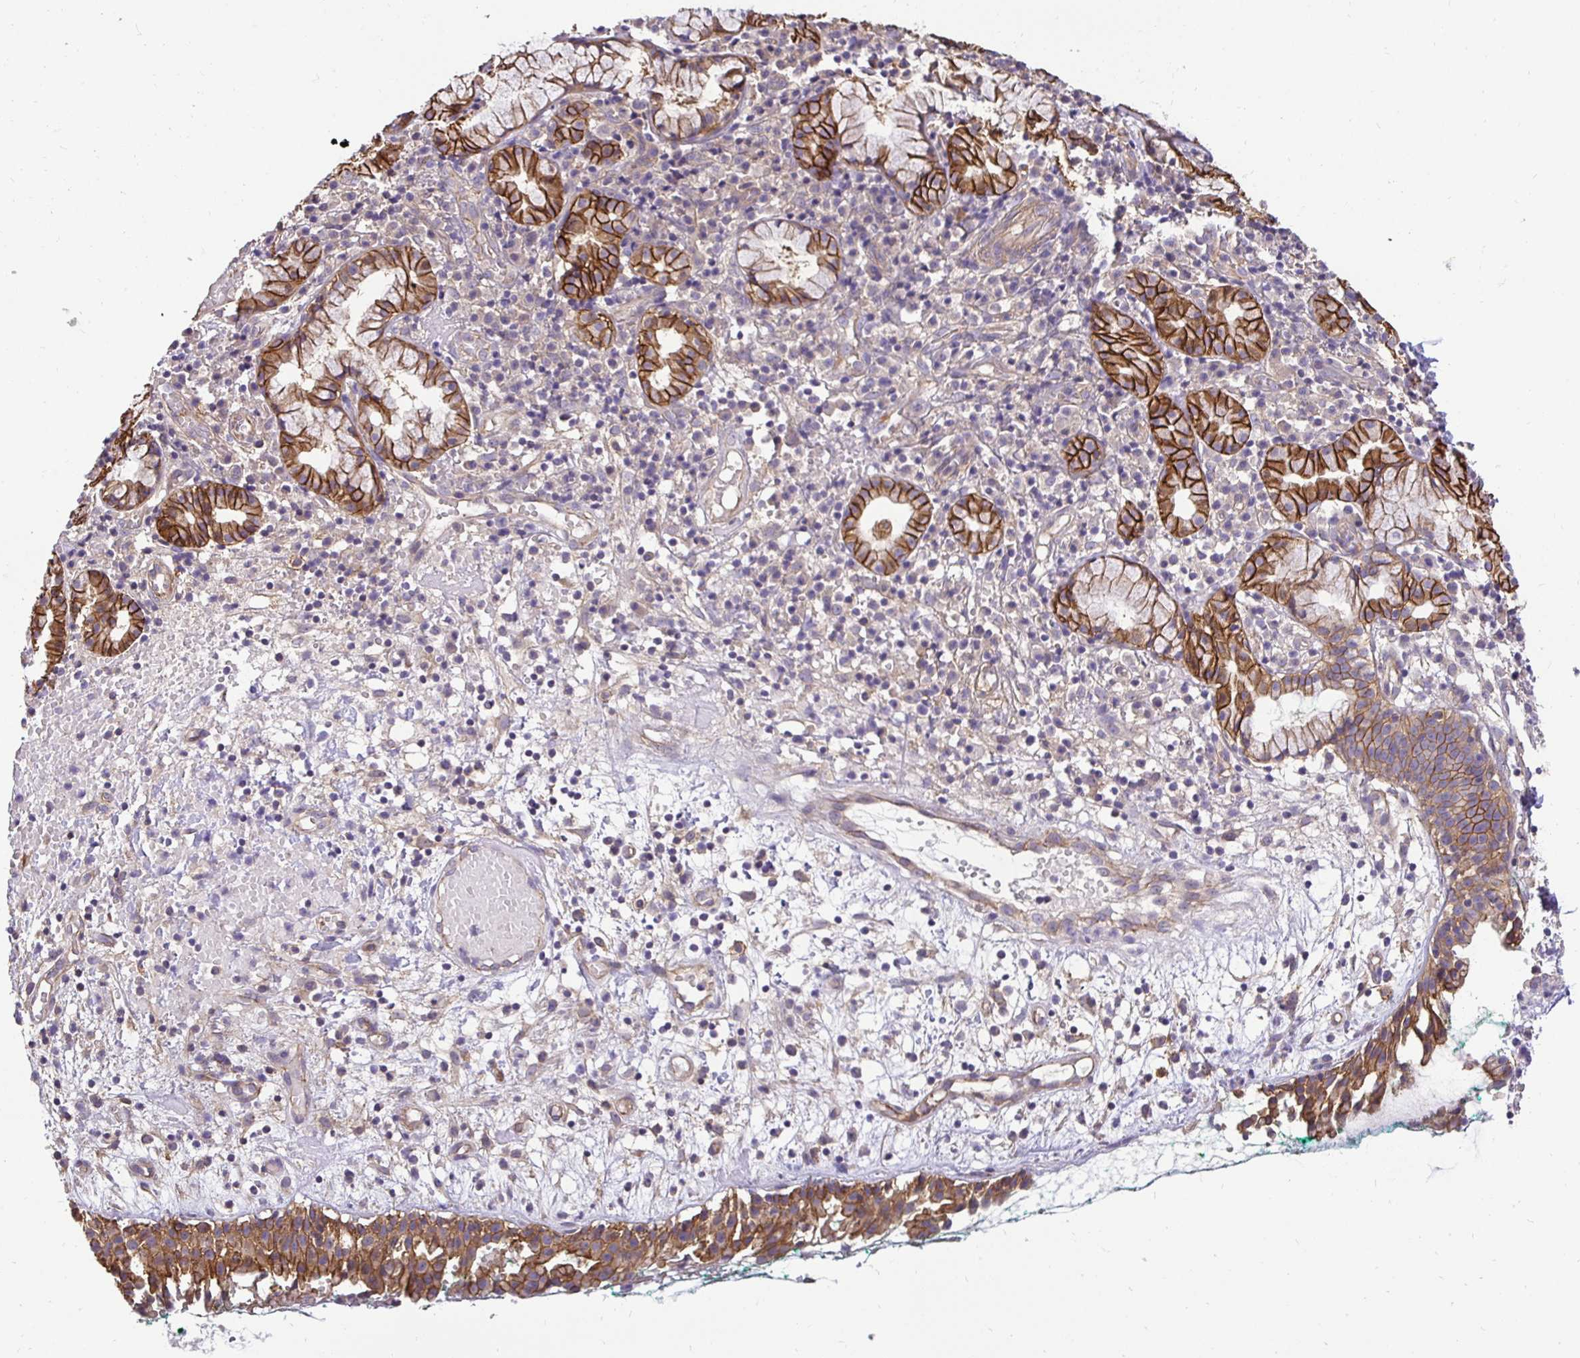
{"staining": {"intensity": "moderate", "quantity": ">75%", "location": "cytoplasmic/membranous"}, "tissue": "nasopharynx", "cell_type": "Respiratory epithelial cells", "image_type": "normal", "snomed": [{"axis": "morphology", "description": "Normal tissue, NOS"}, {"axis": "morphology", "description": "Basal cell carcinoma"}, {"axis": "topography", "description": "Cartilage tissue"}, {"axis": "topography", "description": "Nasopharynx"}, {"axis": "topography", "description": "Oral tissue"}], "caption": "Nasopharynx stained with DAB IHC reveals medium levels of moderate cytoplasmic/membranous expression in approximately >75% of respiratory epithelial cells.", "gene": "SLC9A1", "patient": {"sex": "female", "age": 77}}